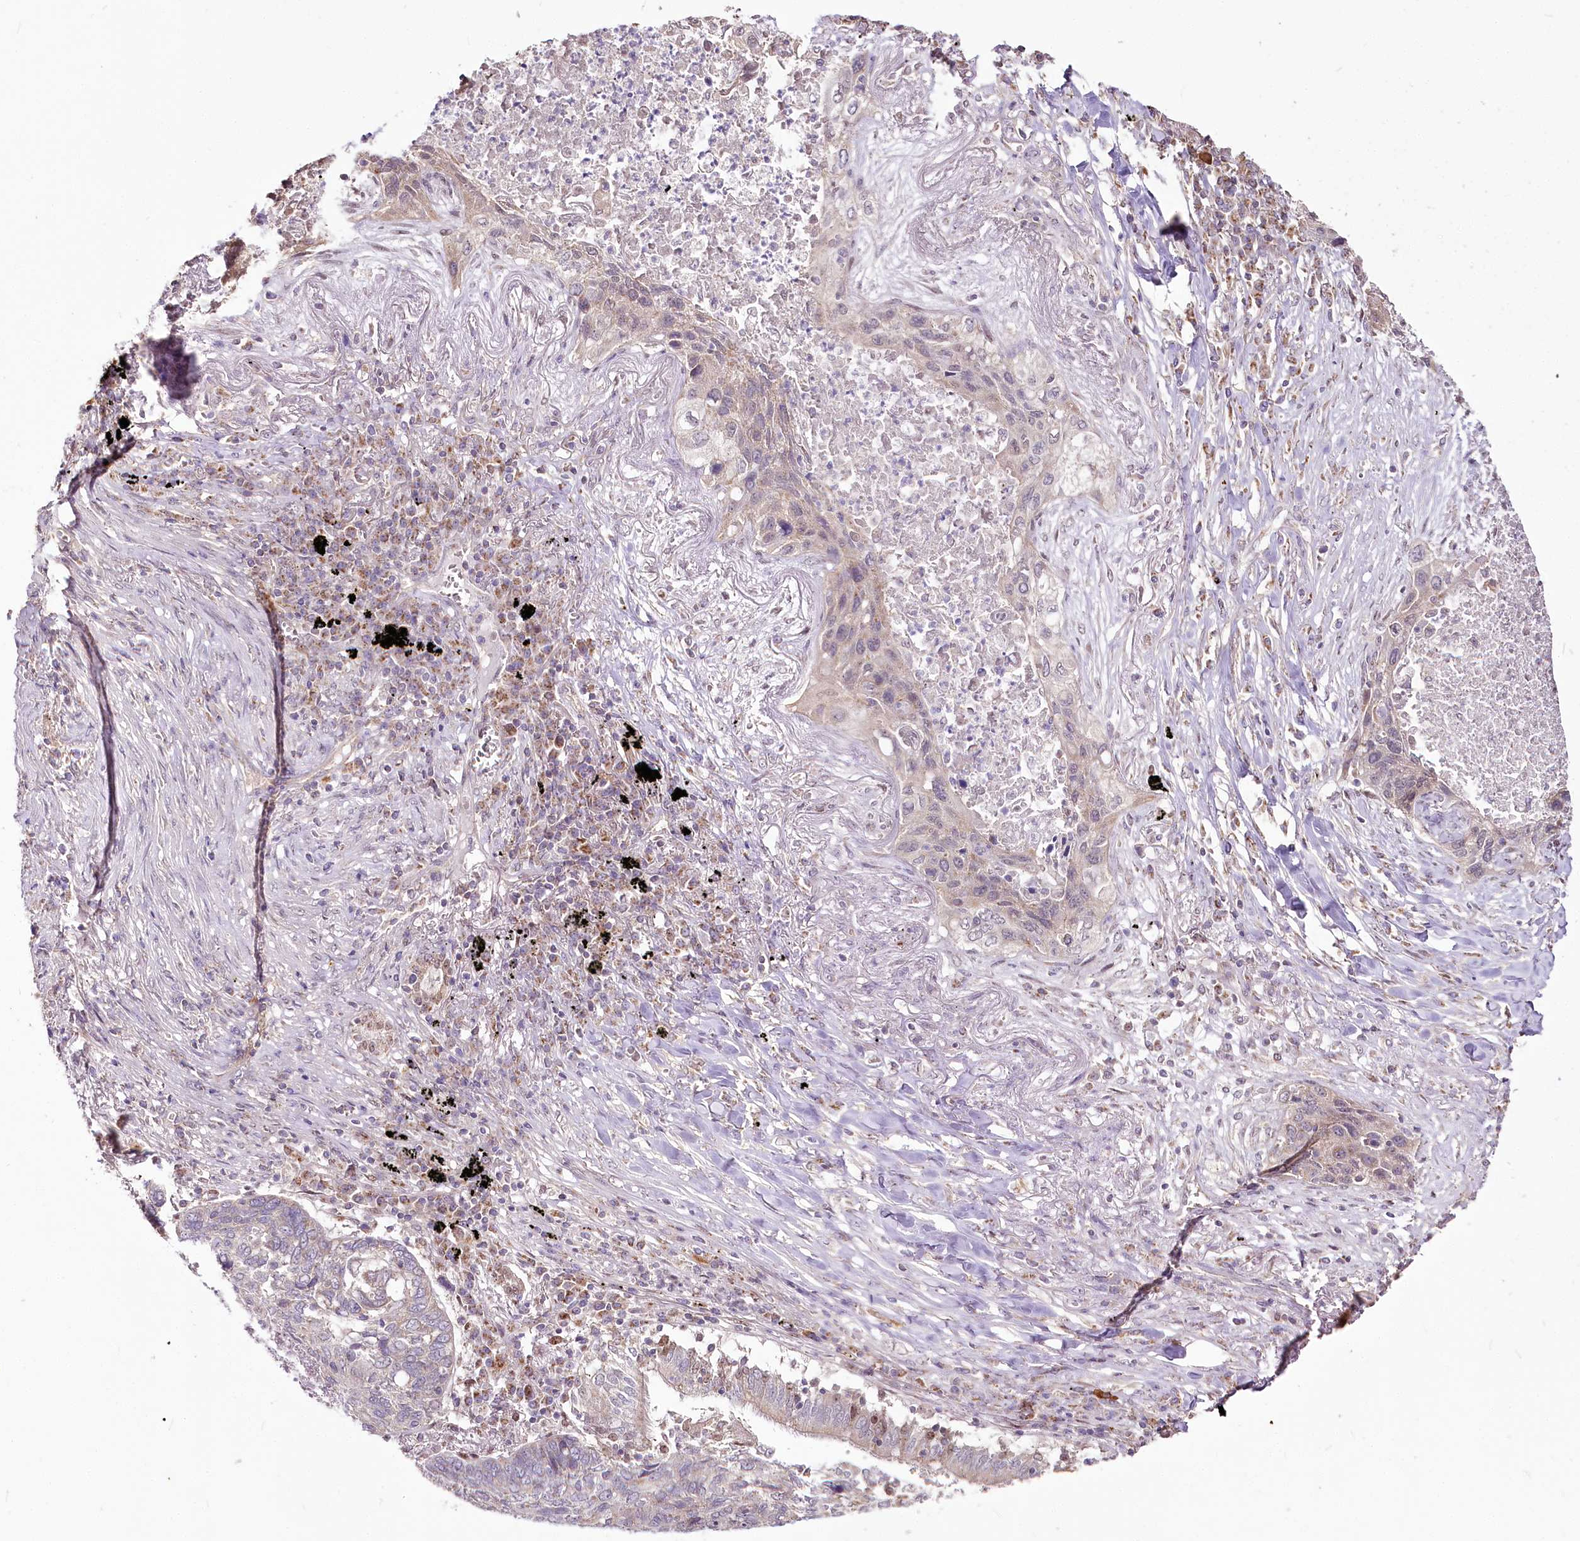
{"staining": {"intensity": "weak", "quantity": "<25%", "location": "cytoplasmic/membranous"}, "tissue": "lung cancer", "cell_type": "Tumor cells", "image_type": "cancer", "snomed": [{"axis": "morphology", "description": "Squamous cell carcinoma, NOS"}, {"axis": "topography", "description": "Lung"}], "caption": "Squamous cell carcinoma (lung) was stained to show a protein in brown. There is no significant staining in tumor cells. The staining is performed using DAB brown chromogen with nuclei counter-stained in using hematoxylin.", "gene": "ZNF226", "patient": {"sex": "female", "age": 63}}